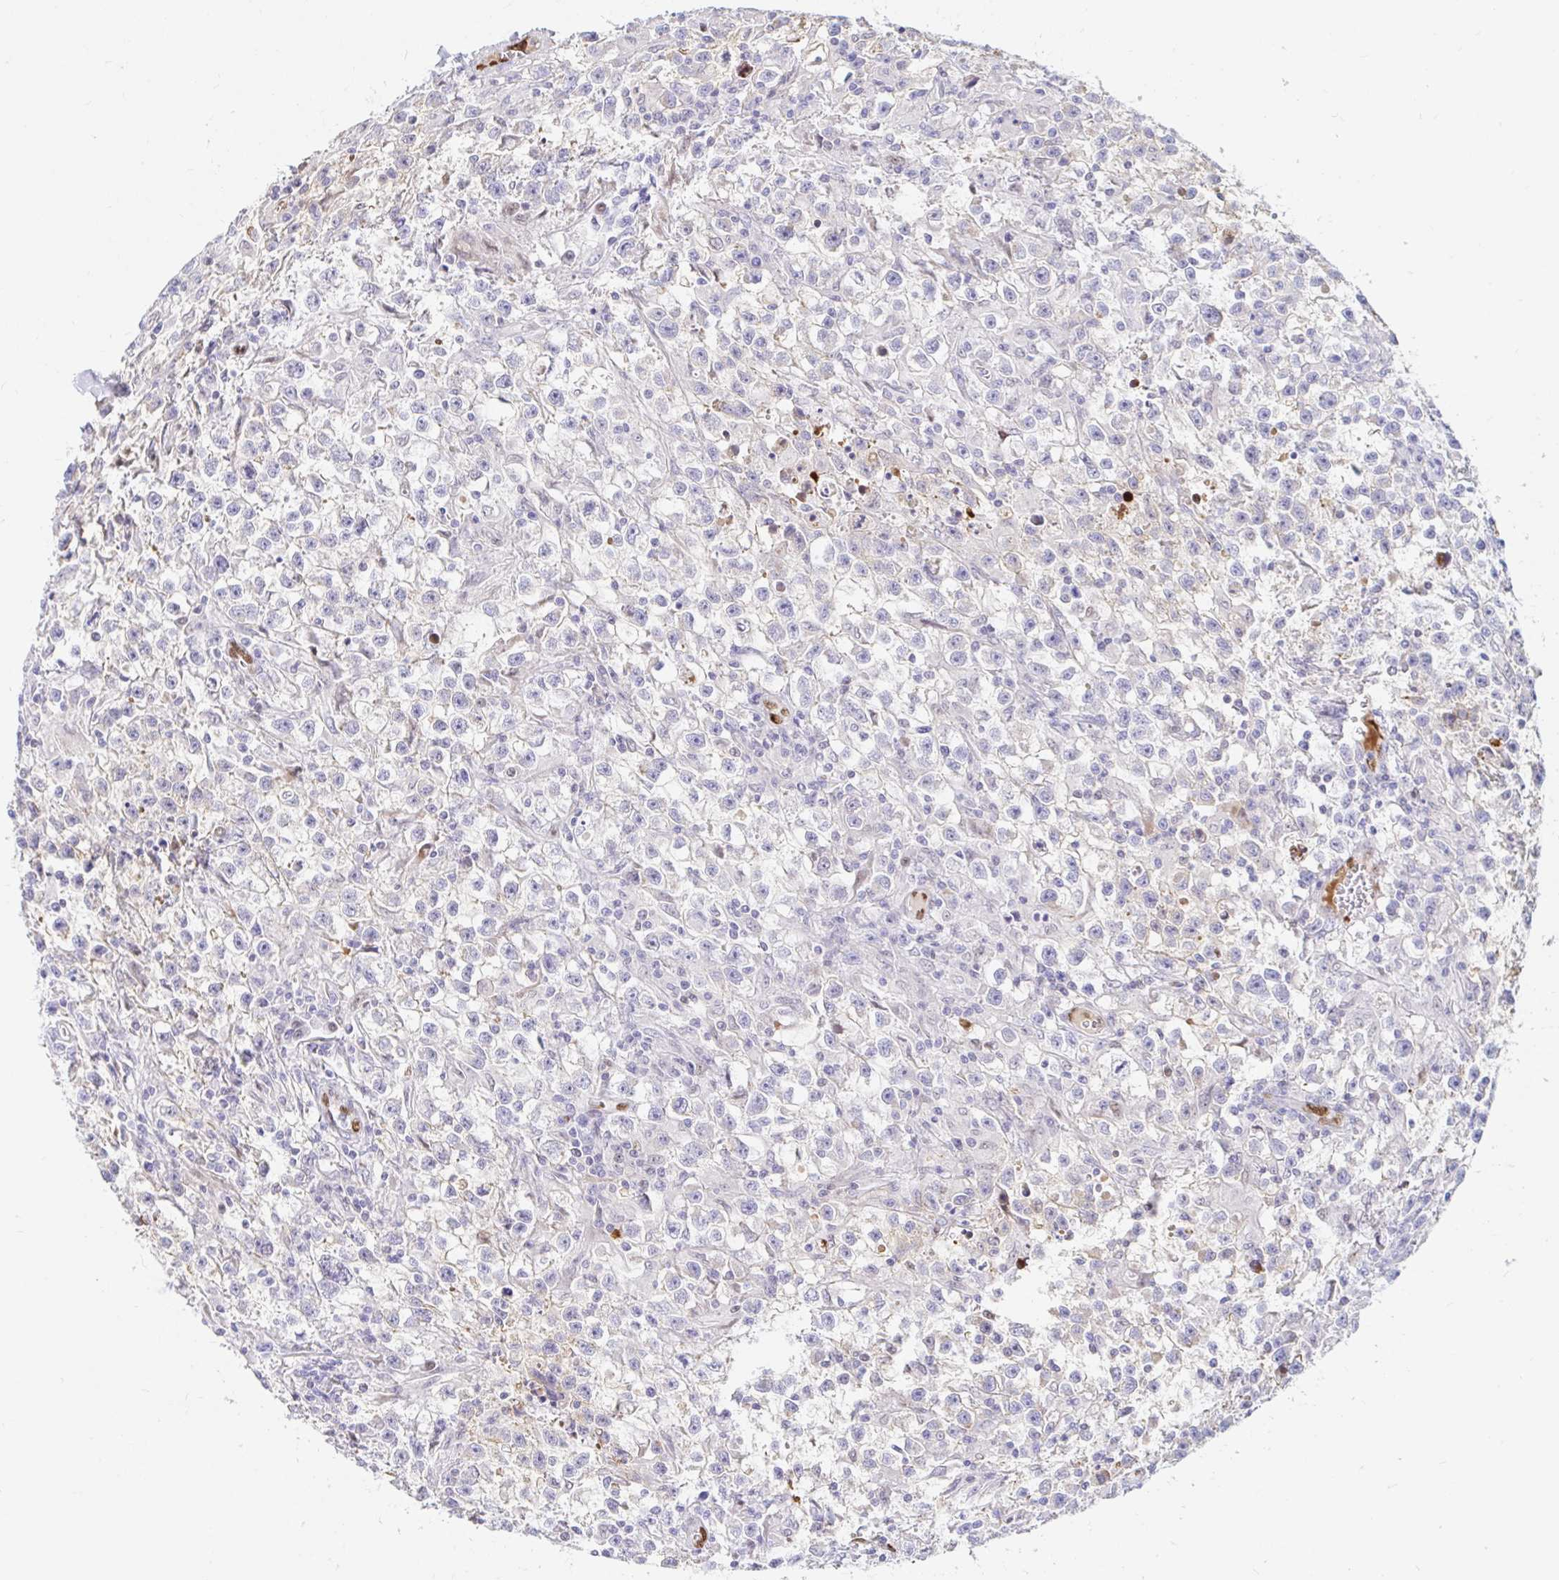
{"staining": {"intensity": "negative", "quantity": "none", "location": "none"}, "tissue": "testis cancer", "cell_type": "Tumor cells", "image_type": "cancer", "snomed": [{"axis": "morphology", "description": "Seminoma, NOS"}, {"axis": "topography", "description": "Testis"}], "caption": "An immunohistochemistry image of seminoma (testis) is shown. There is no staining in tumor cells of seminoma (testis).", "gene": "HINFP", "patient": {"sex": "male", "age": 31}}